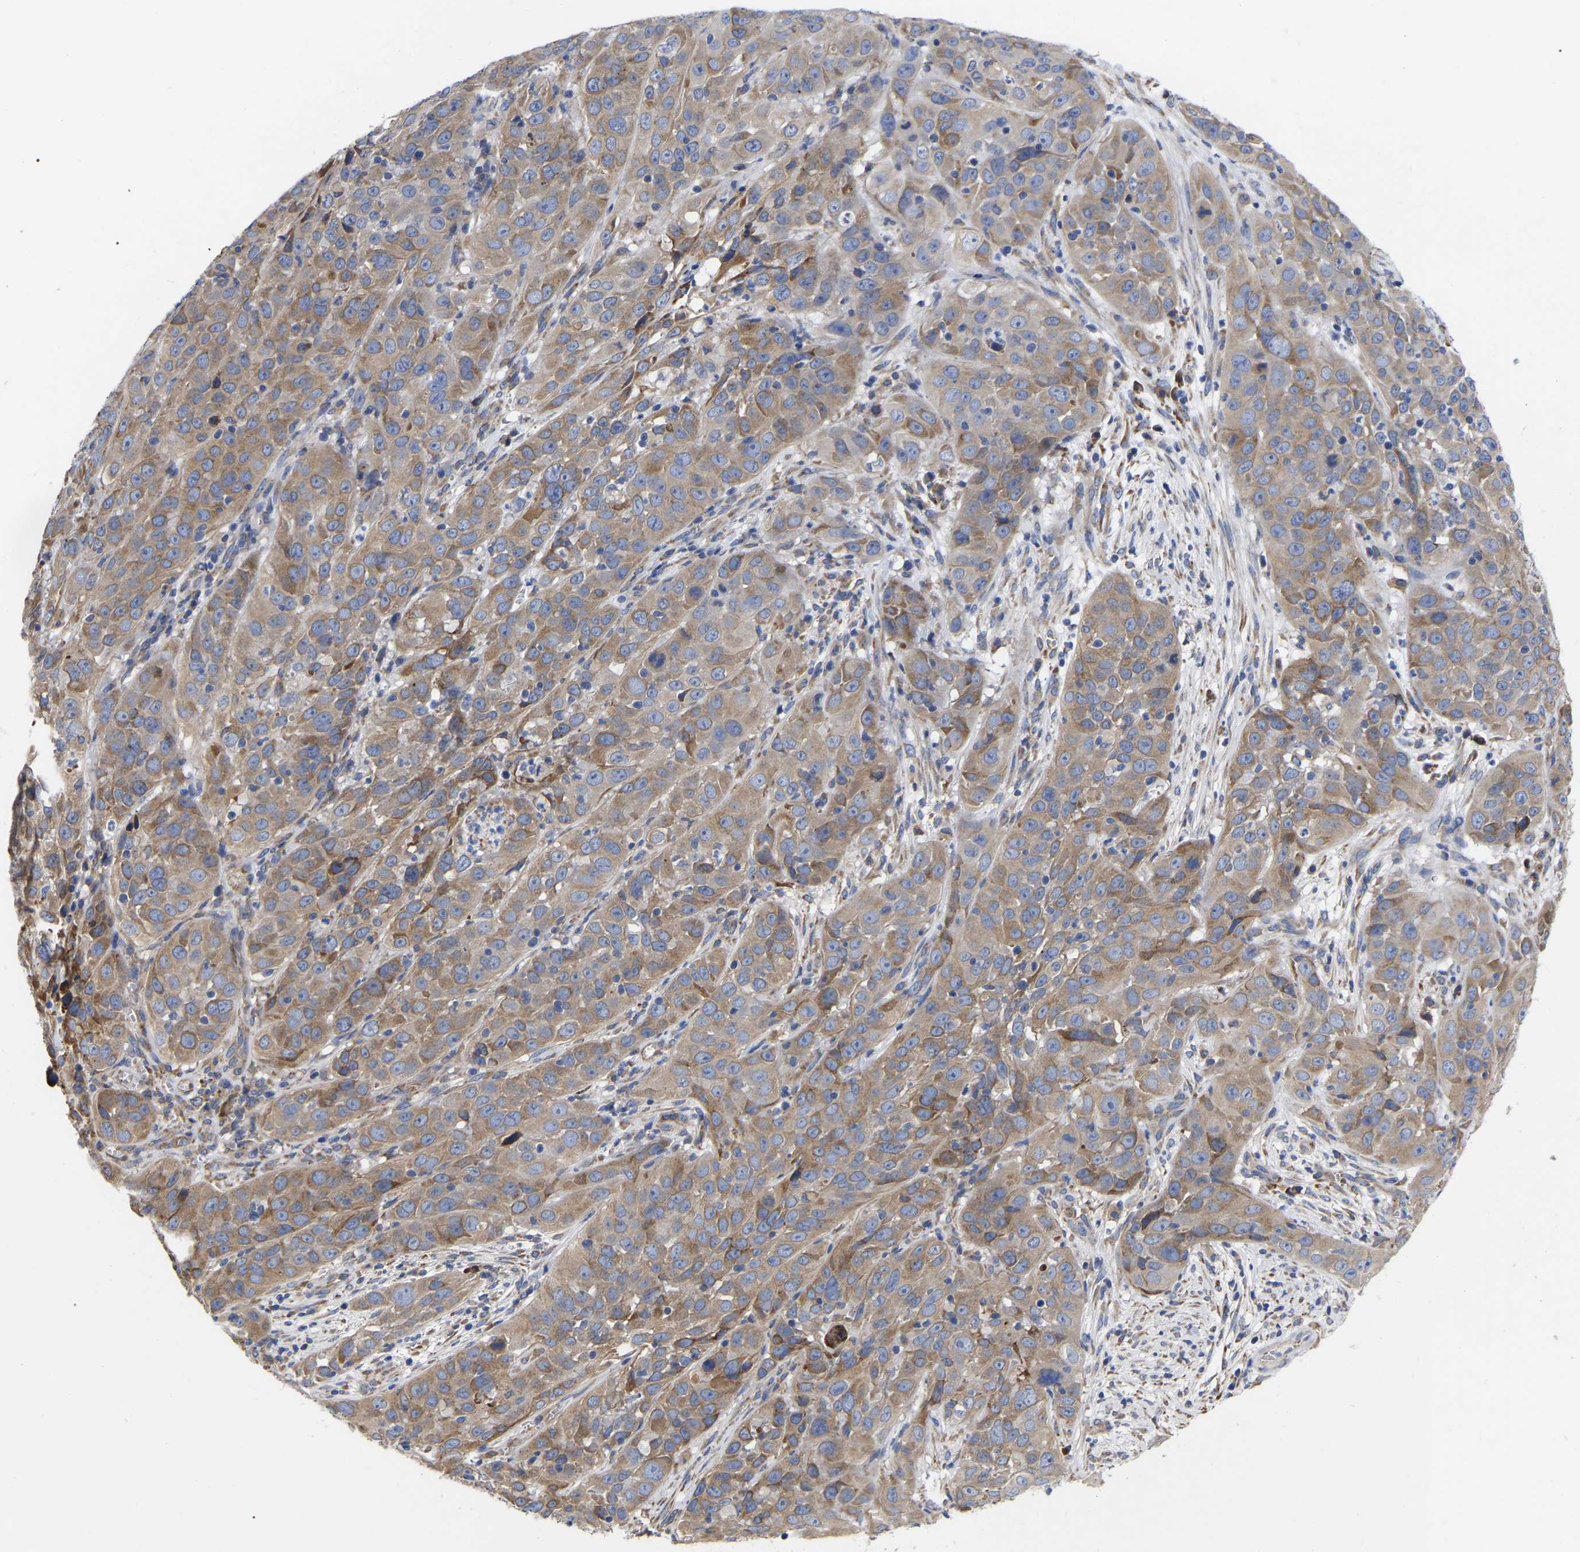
{"staining": {"intensity": "moderate", "quantity": ">75%", "location": "cytoplasmic/membranous"}, "tissue": "cervical cancer", "cell_type": "Tumor cells", "image_type": "cancer", "snomed": [{"axis": "morphology", "description": "Squamous cell carcinoma, NOS"}, {"axis": "topography", "description": "Cervix"}], "caption": "An IHC photomicrograph of tumor tissue is shown. Protein staining in brown labels moderate cytoplasmic/membranous positivity in cervical cancer (squamous cell carcinoma) within tumor cells.", "gene": "CFAP298", "patient": {"sex": "female", "age": 32}}